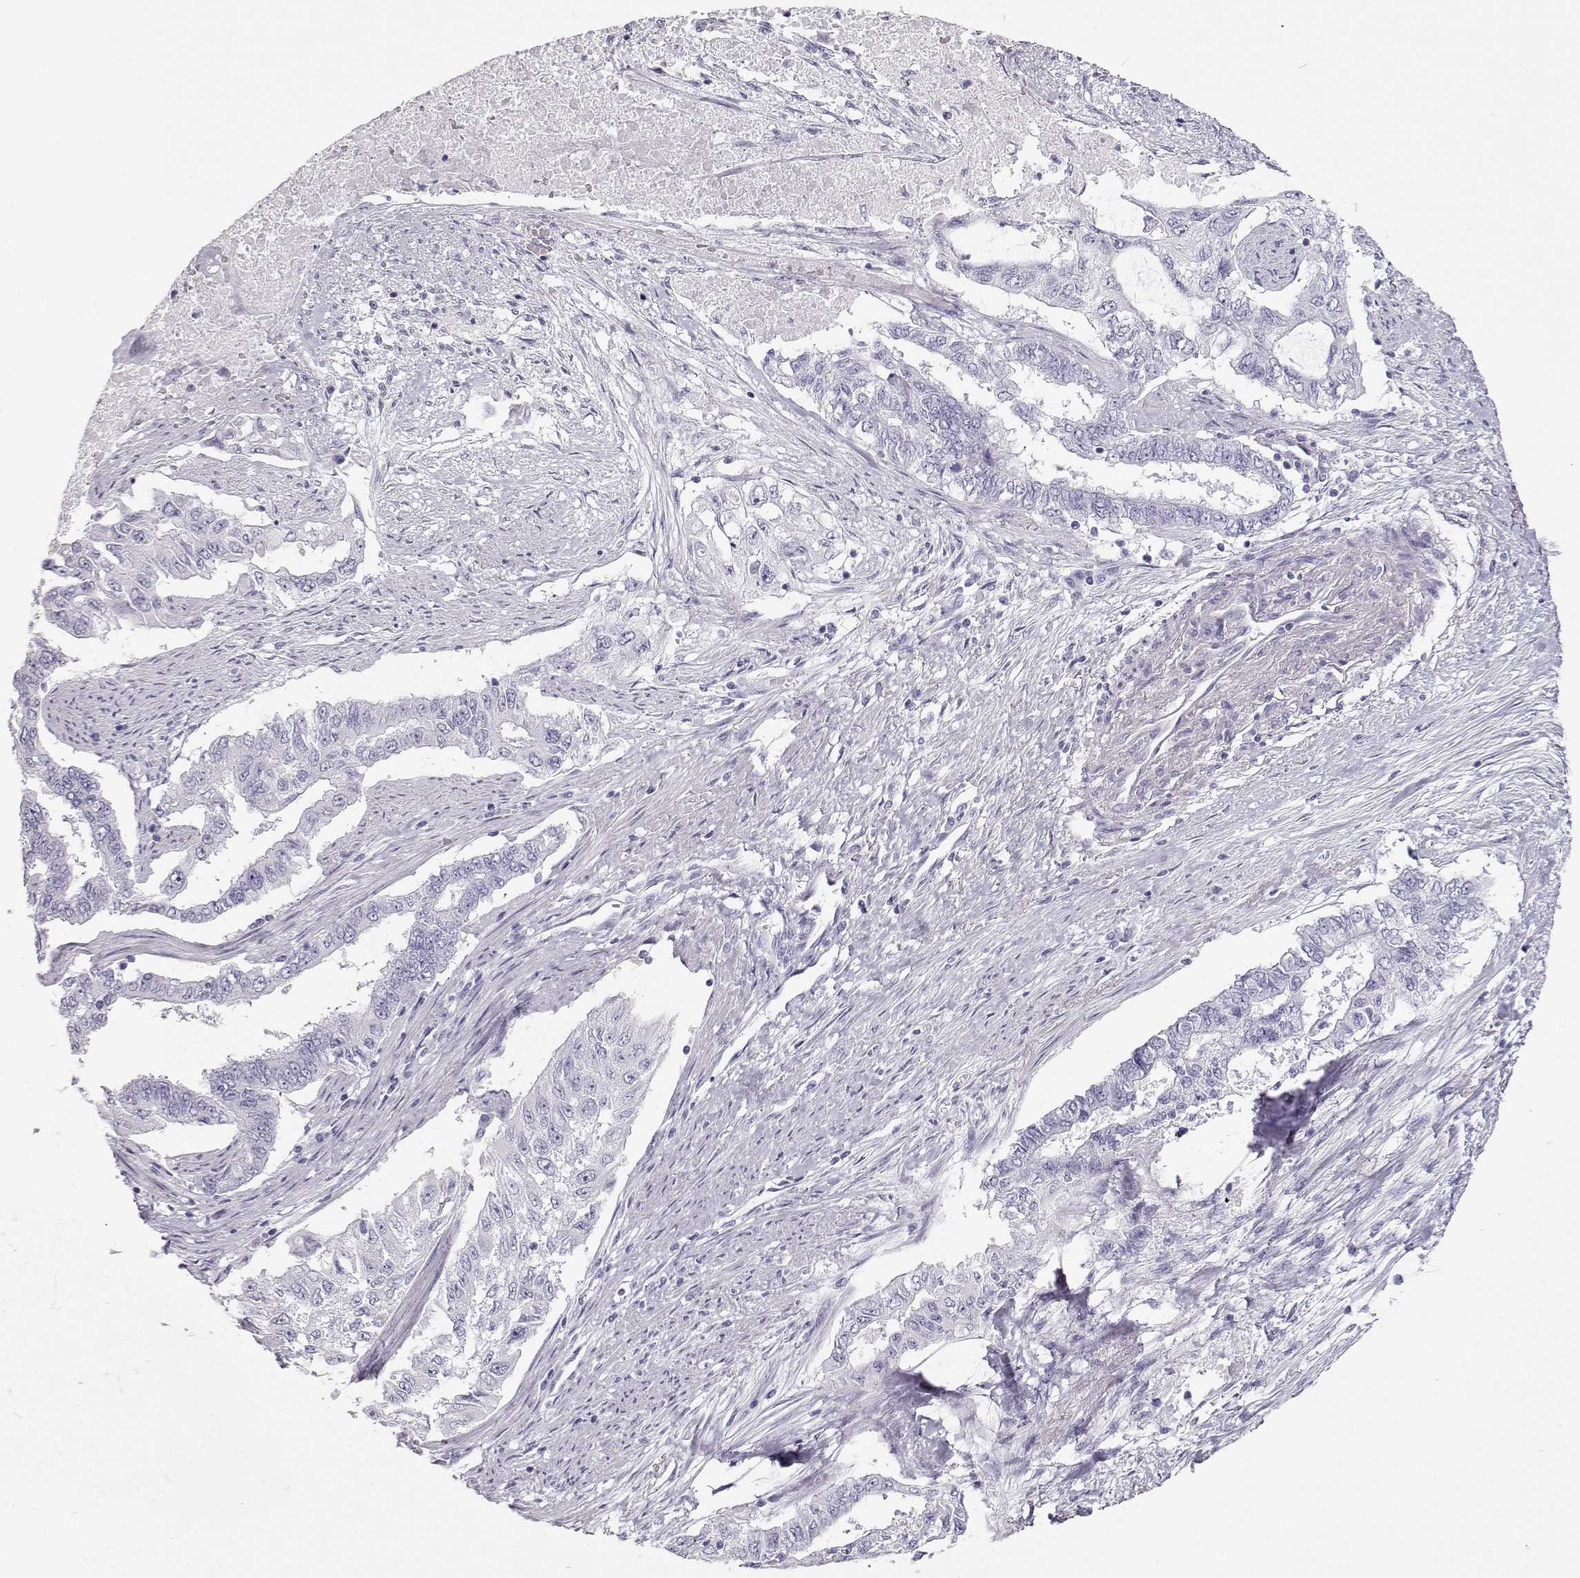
{"staining": {"intensity": "negative", "quantity": "none", "location": "none"}, "tissue": "endometrial cancer", "cell_type": "Tumor cells", "image_type": "cancer", "snomed": [{"axis": "morphology", "description": "Adenocarcinoma, NOS"}, {"axis": "topography", "description": "Uterus"}], "caption": "Immunohistochemistry histopathology image of human endometrial cancer stained for a protein (brown), which reveals no staining in tumor cells. The staining was performed using DAB to visualize the protein expression in brown, while the nuclei were stained in blue with hematoxylin (Magnification: 20x).", "gene": "TKTL1", "patient": {"sex": "female", "age": 59}}